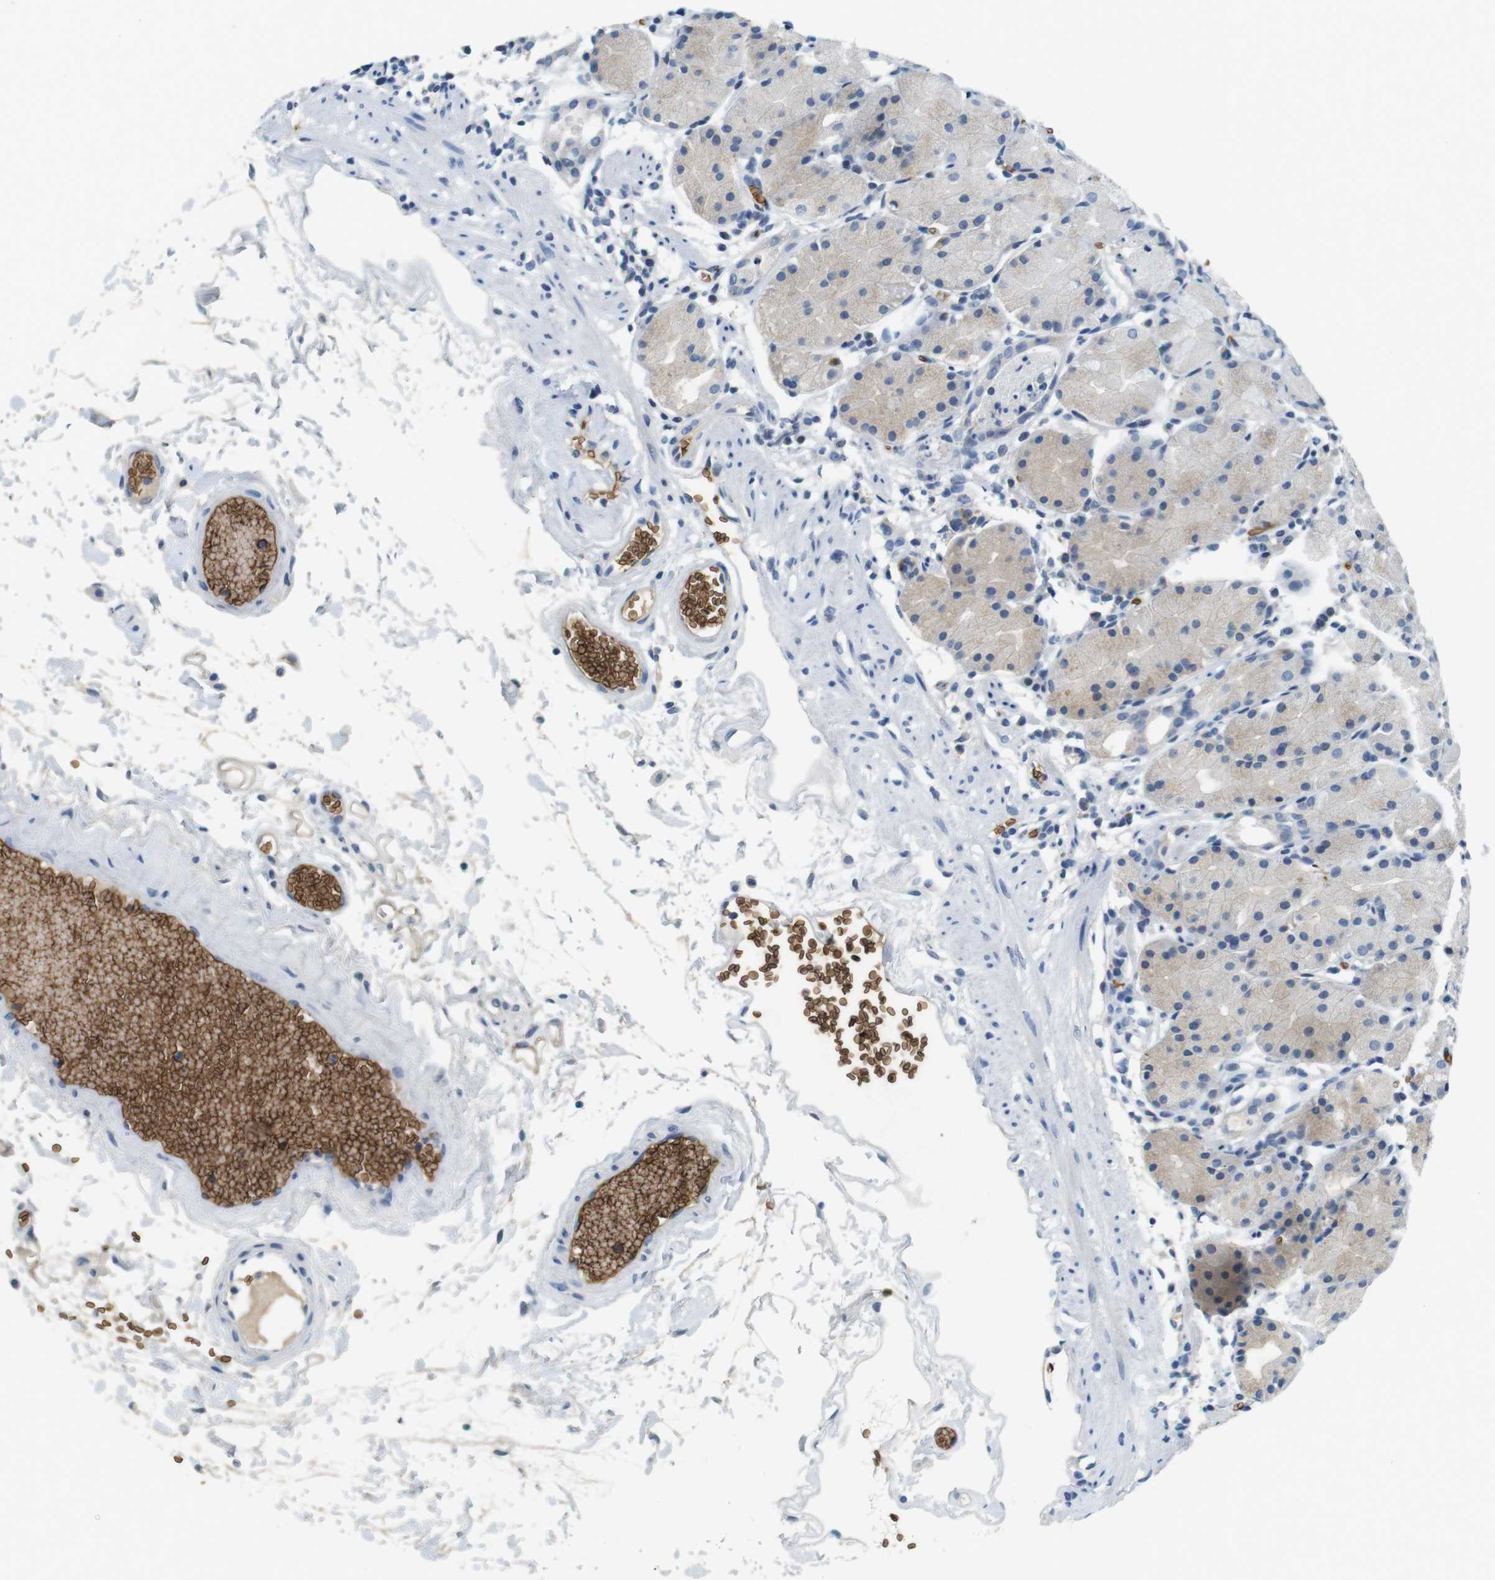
{"staining": {"intensity": "weak", "quantity": "25%-75%", "location": "cytoplasmic/membranous,nuclear"}, "tissue": "stomach", "cell_type": "Glandular cells", "image_type": "normal", "snomed": [{"axis": "morphology", "description": "Normal tissue, NOS"}, {"axis": "topography", "description": "Stomach"}, {"axis": "topography", "description": "Stomach, lower"}], "caption": "This micrograph exhibits immunohistochemistry (IHC) staining of unremarkable stomach, with low weak cytoplasmic/membranous,nuclear expression in approximately 25%-75% of glandular cells.", "gene": "SLC4A1", "patient": {"sex": "female", "age": 75}}